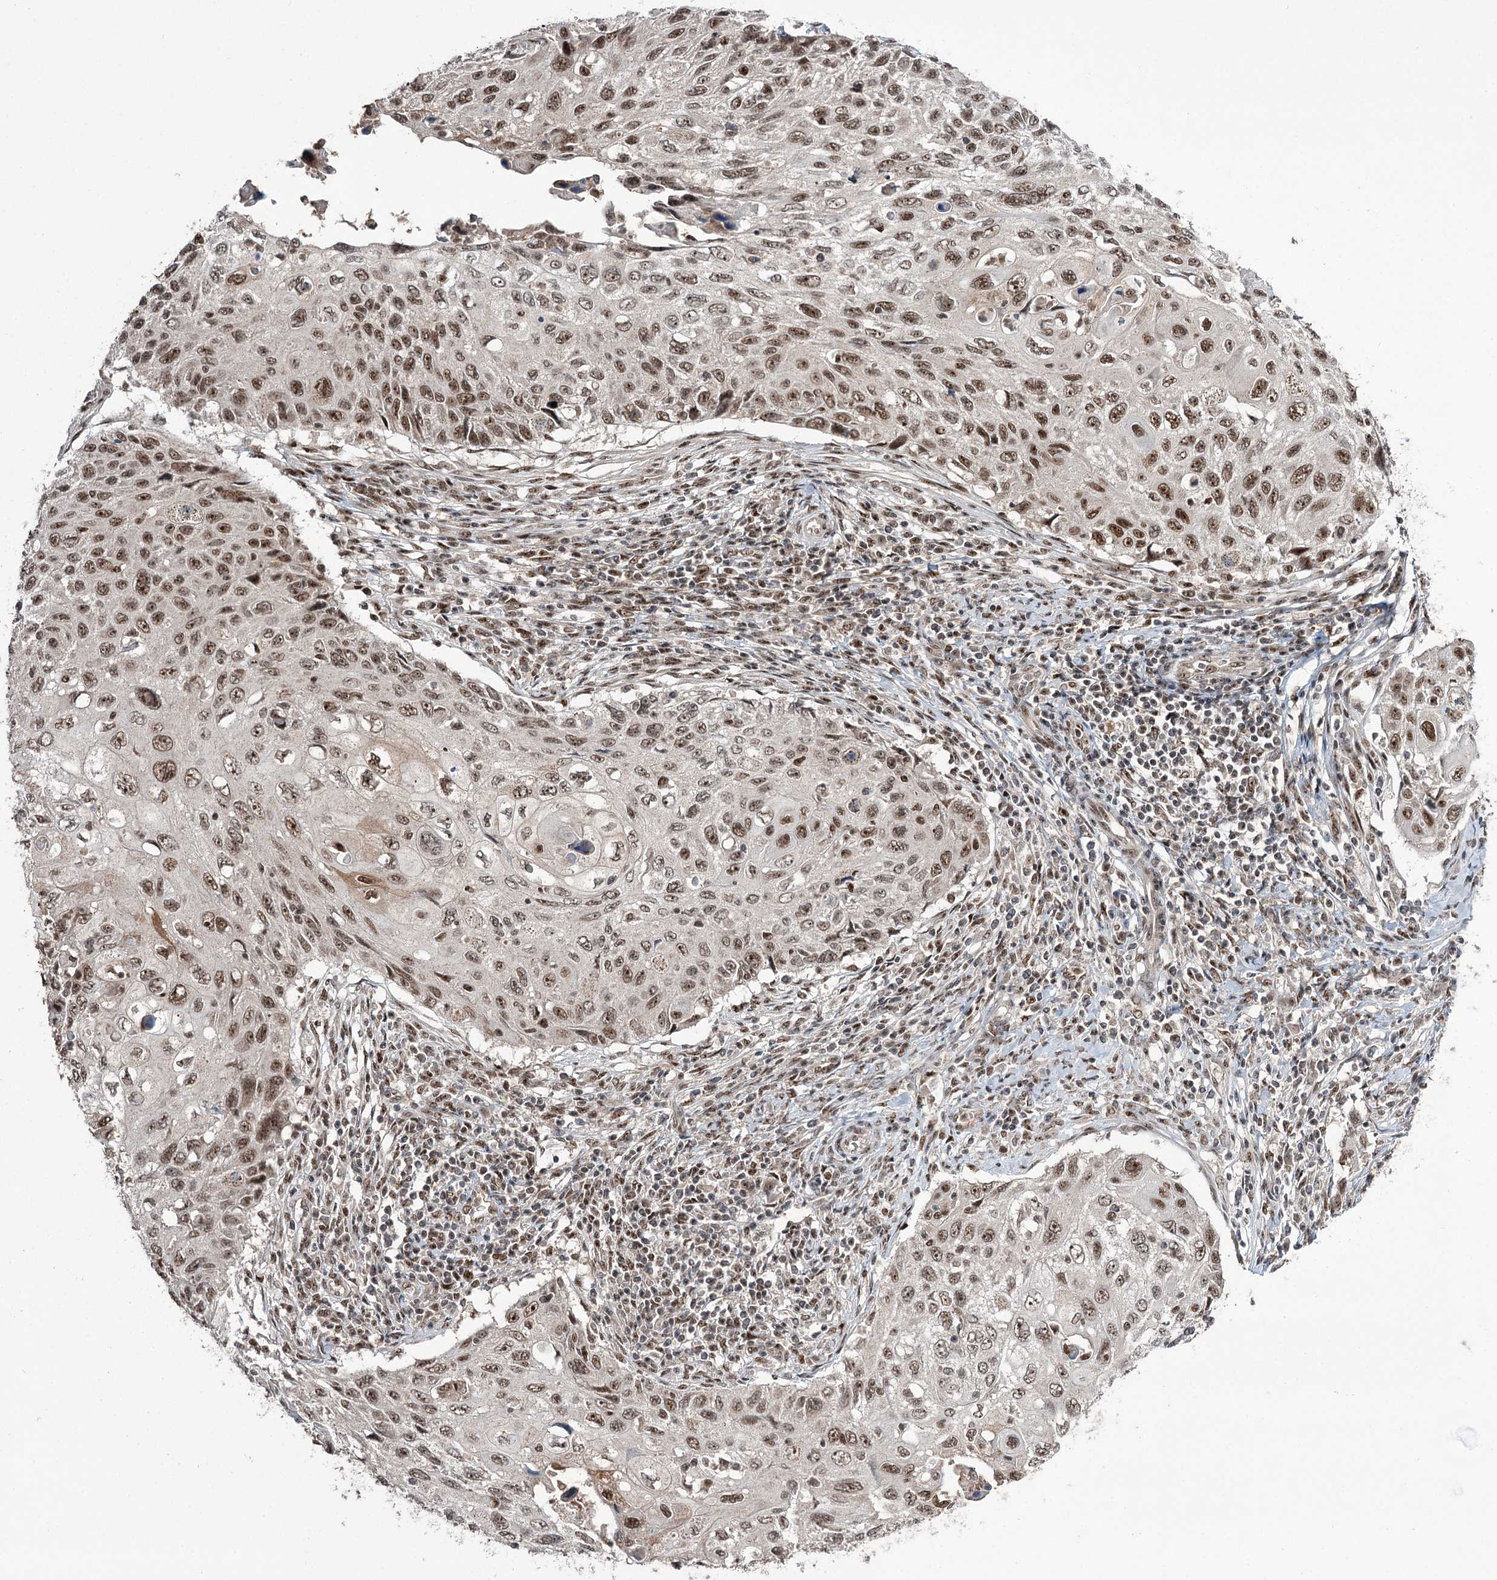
{"staining": {"intensity": "moderate", "quantity": ">75%", "location": "nuclear"}, "tissue": "cervical cancer", "cell_type": "Tumor cells", "image_type": "cancer", "snomed": [{"axis": "morphology", "description": "Squamous cell carcinoma, NOS"}, {"axis": "topography", "description": "Cervix"}], "caption": "Immunohistochemical staining of cervical cancer (squamous cell carcinoma) displays moderate nuclear protein positivity in about >75% of tumor cells.", "gene": "ERCC3", "patient": {"sex": "female", "age": 70}}